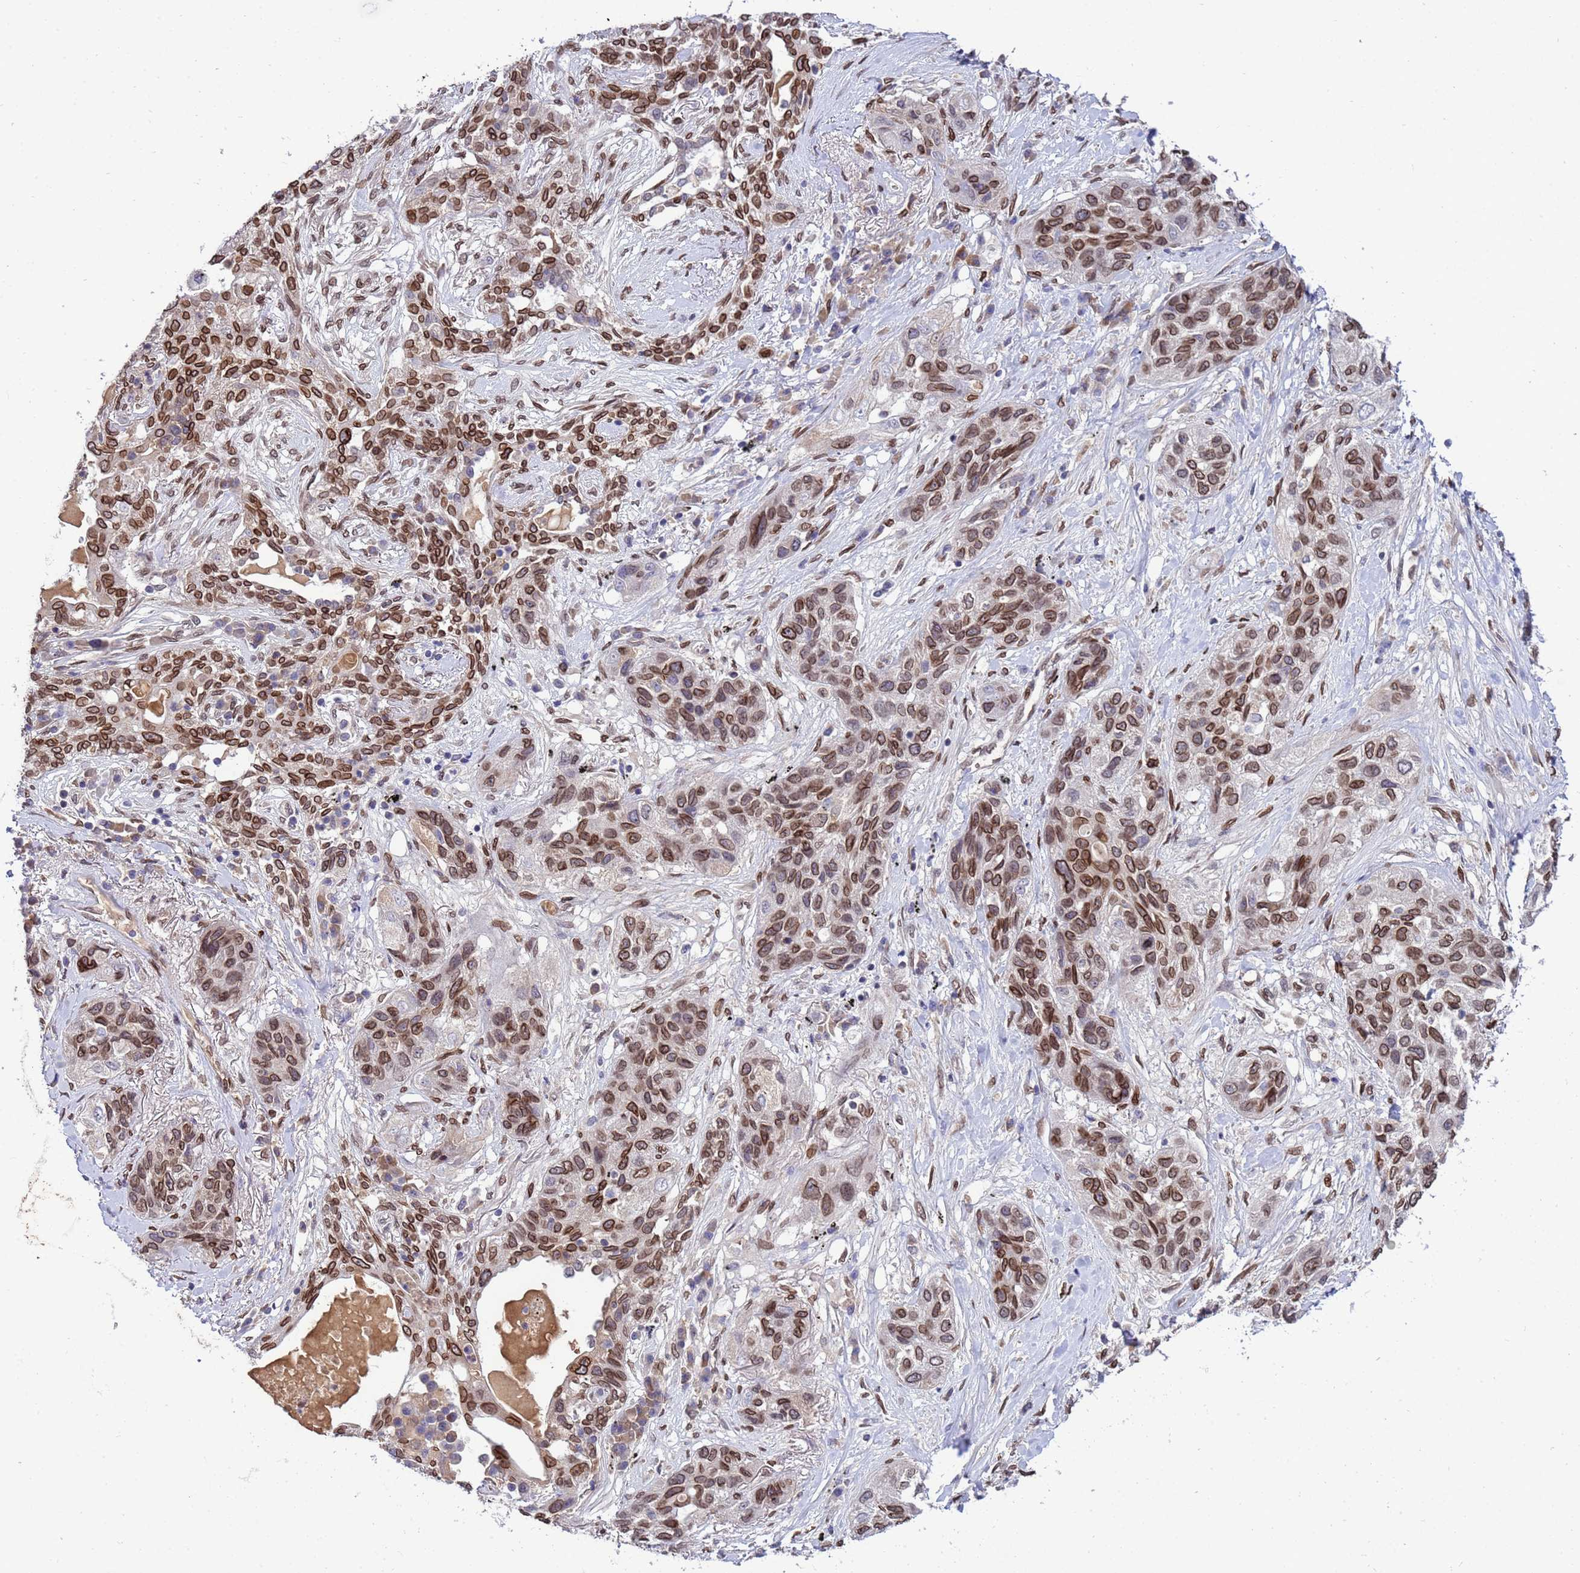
{"staining": {"intensity": "moderate", "quantity": ">75%", "location": "cytoplasmic/membranous,nuclear"}, "tissue": "lung cancer", "cell_type": "Tumor cells", "image_type": "cancer", "snomed": [{"axis": "morphology", "description": "Squamous cell carcinoma, NOS"}, {"axis": "topography", "description": "Lung"}], "caption": "A brown stain shows moderate cytoplasmic/membranous and nuclear expression of a protein in lung cancer (squamous cell carcinoma) tumor cells.", "gene": "GPR135", "patient": {"sex": "female", "age": 70}}